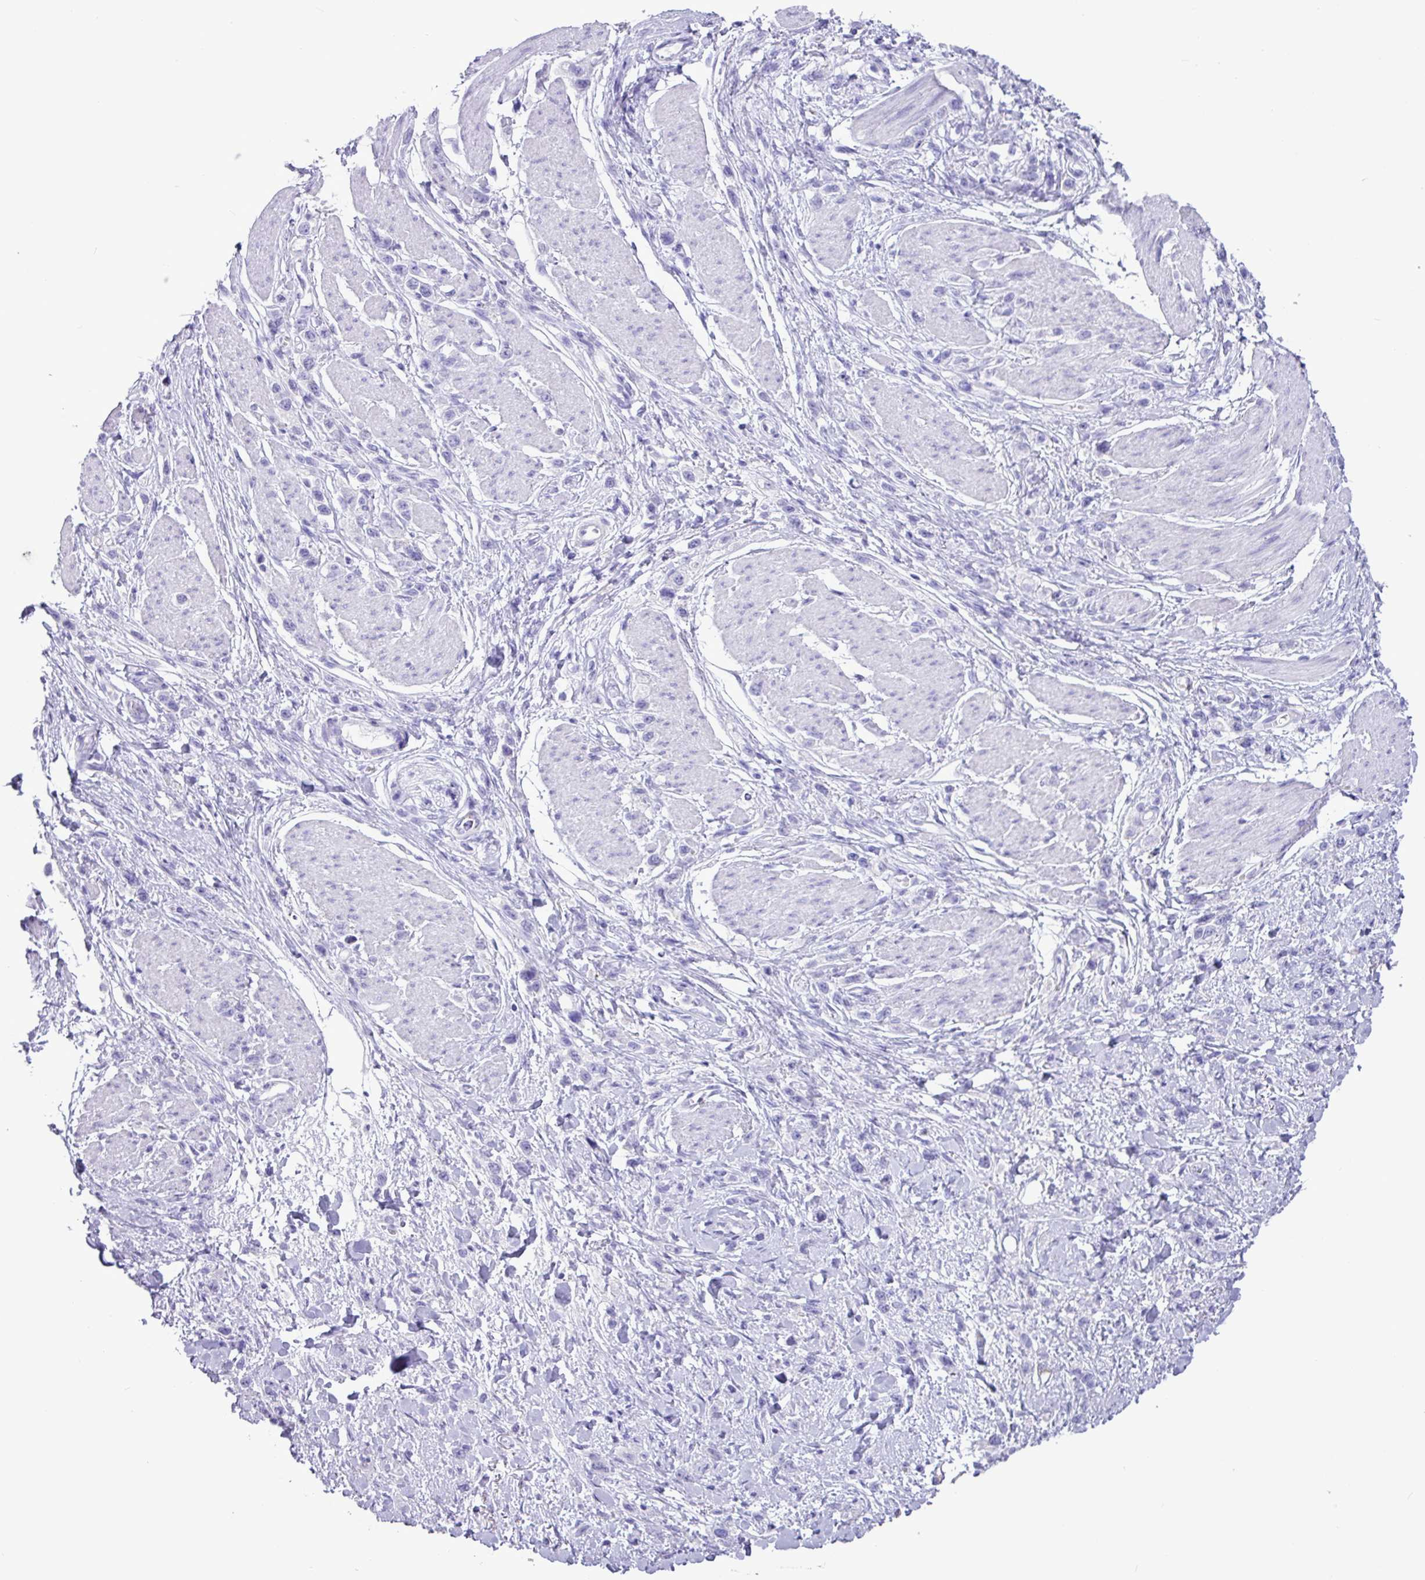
{"staining": {"intensity": "negative", "quantity": "none", "location": "none"}, "tissue": "stomach cancer", "cell_type": "Tumor cells", "image_type": "cancer", "snomed": [{"axis": "morphology", "description": "Adenocarcinoma, NOS"}, {"axis": "topography", "description": "Stomach"}], "caption": "Stomach adenocarcinoma stained for a protein using IHC shows no staining tumor cells.", "gene": "CKMT2", "patient": {"sex": "female", "age": 65}}